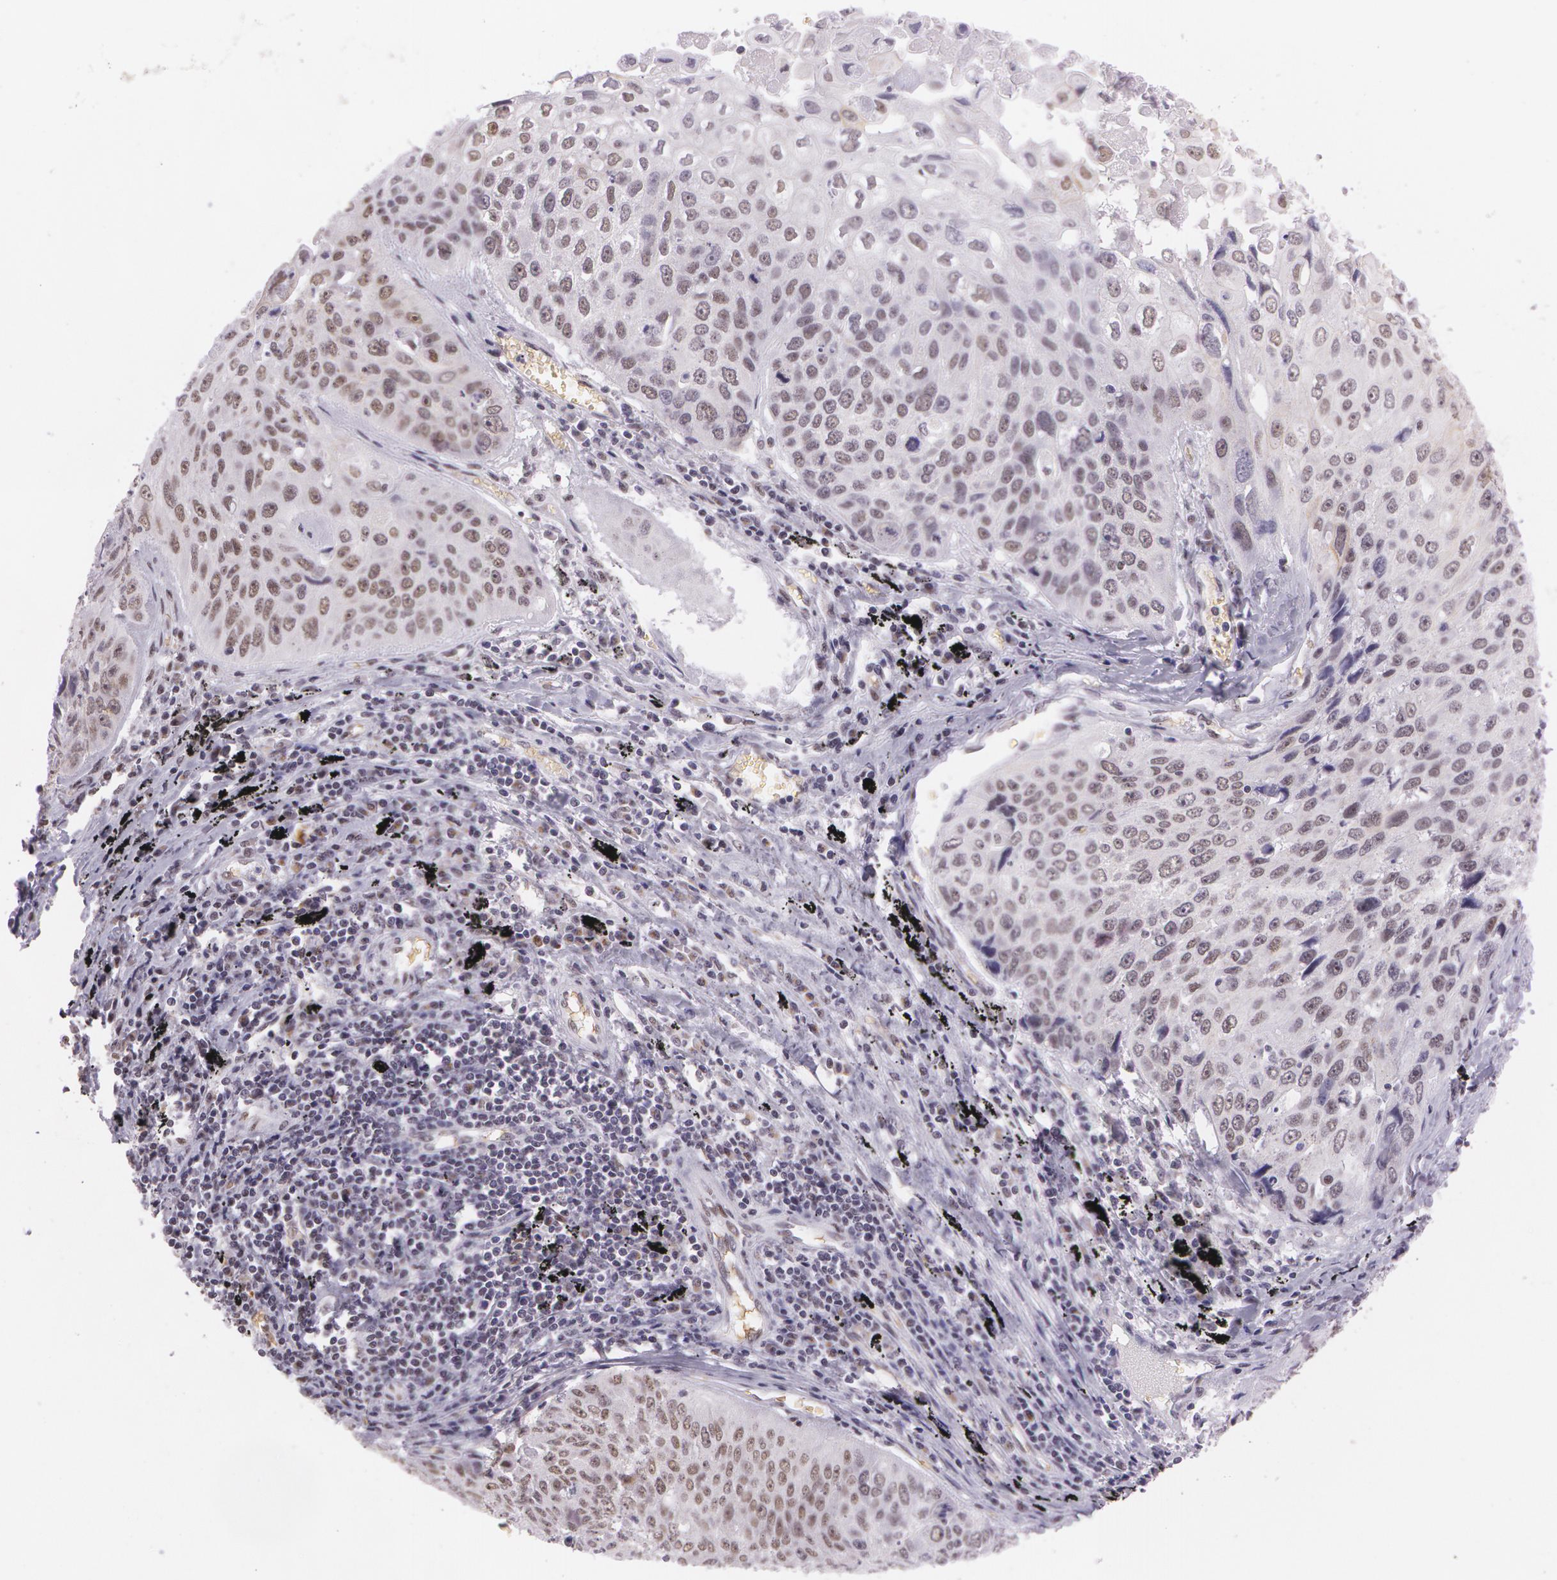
{"staining": {"intensity": "weak", "quantity": ">75%", "location": "nuclear"}, "tissue": "lung cancer", "cell_type": "Tumor cells", "image_type": "cancer", "snomed": [{"axis": "morphology", "description": "Adenocarcinoma, NOS"}, {"axis": "topography", "description": "Lung"}], "caption": "Weak nuclear protein staining is present in approximately >75% of tumor cells in lung cancer (adenocarcinoma).", "gene": "NBN", "patient": {"sex": "male", "age": 60}}